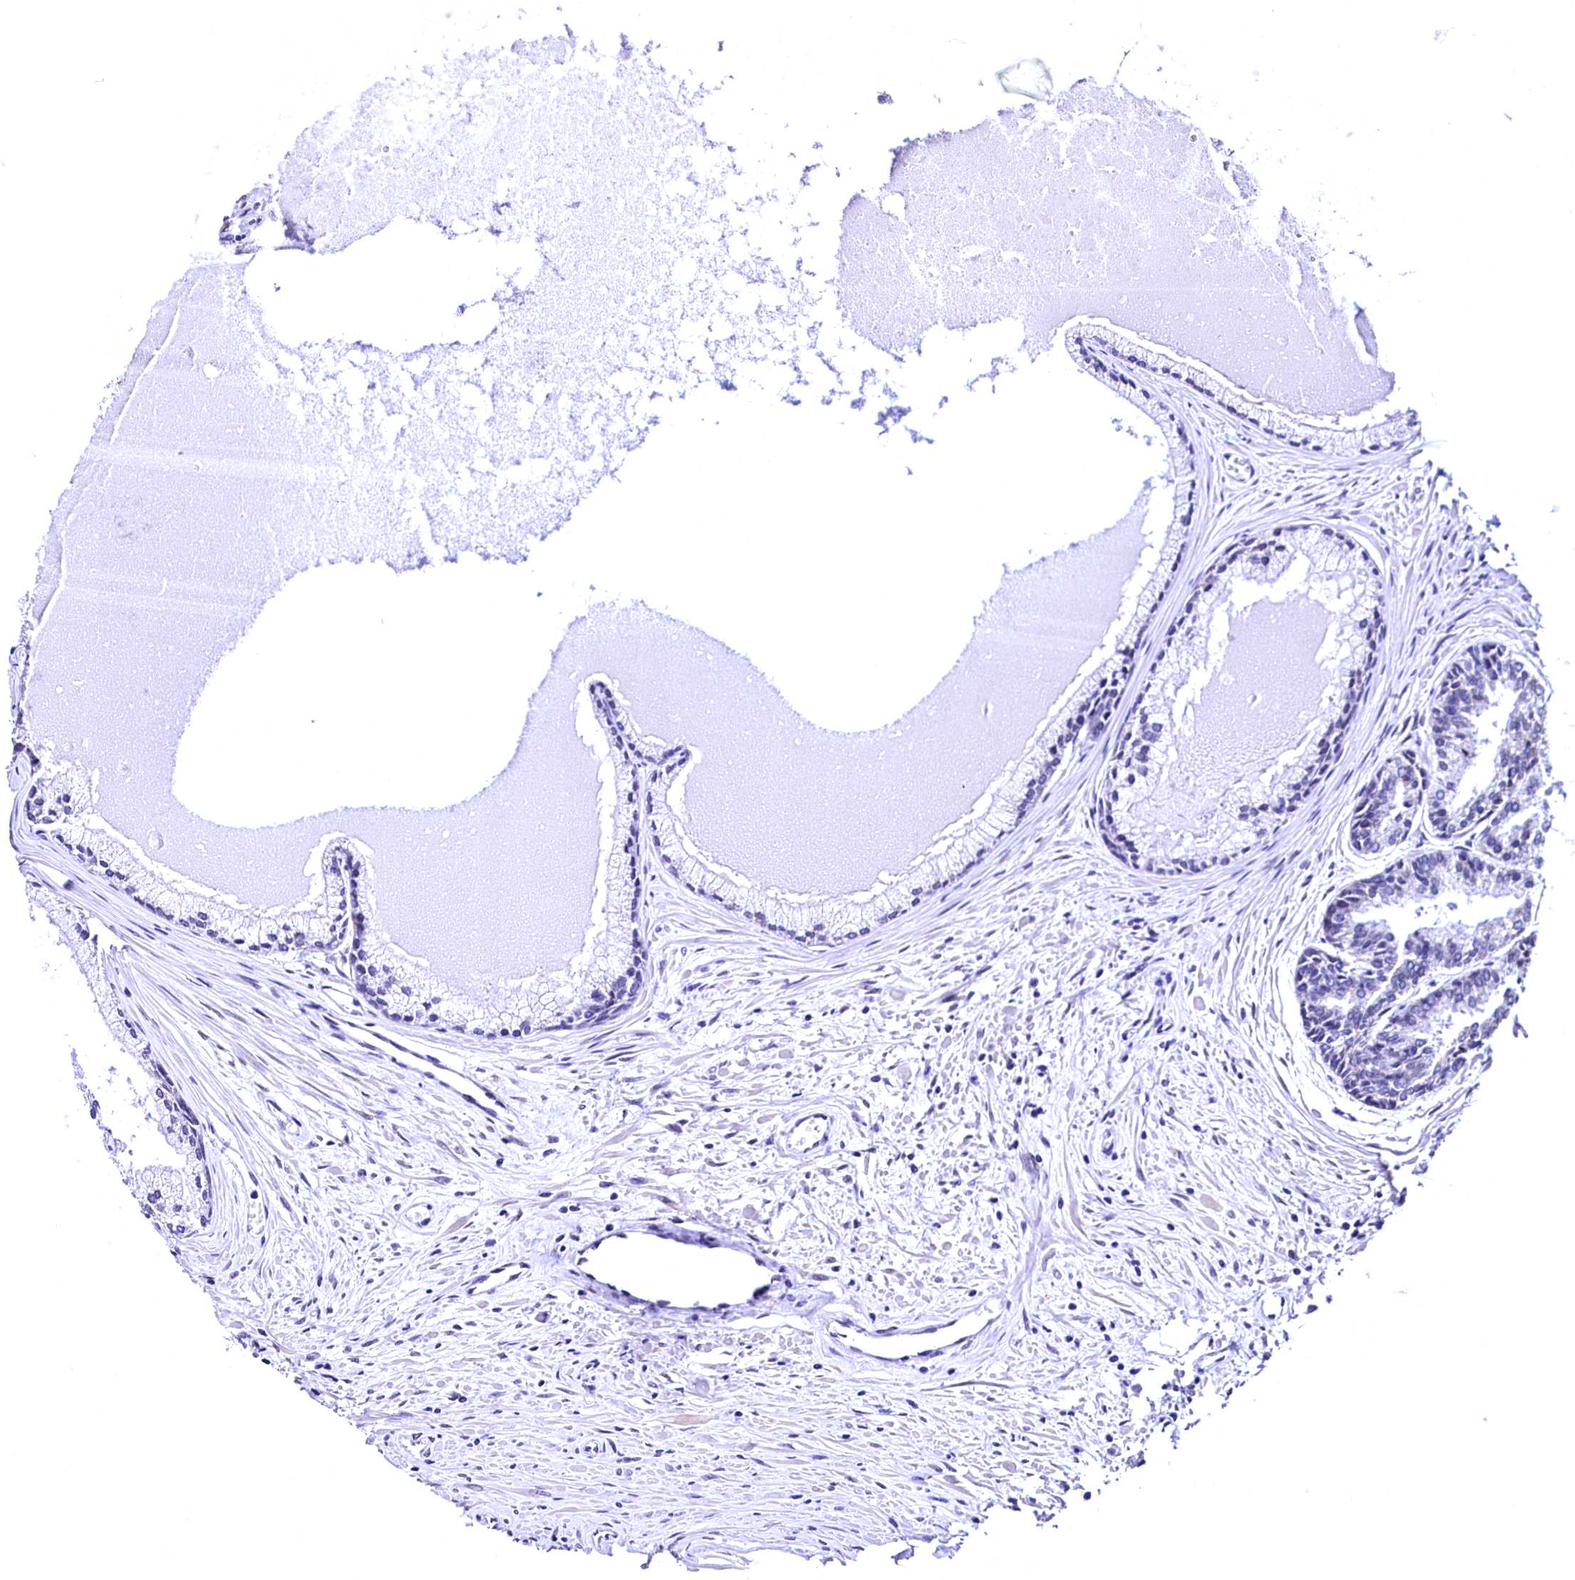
{"staining": {"intensity": "negative", "quantity": "none", "location": "none"}, "tissue": "prostate cancer", "cell_type": "Tumor cells", "image_type": "cancer", "snomed": [{"axis": "morphology", "description": "Adenocarcinoma, High grade"}, {"axis": "topography", "description": "Prostate"}], "caption": "IHC of human prostate cancer (high-grade adenocarcinoma) displays no positivity in tumor cells. The staining is performed using DAB (3,3'-diaminobenzidine) brown chromogen with nuclei counter-stained in using hematoxylin.", "gene": "HAND1", "patient": {"sex": "male", "age": 68}}